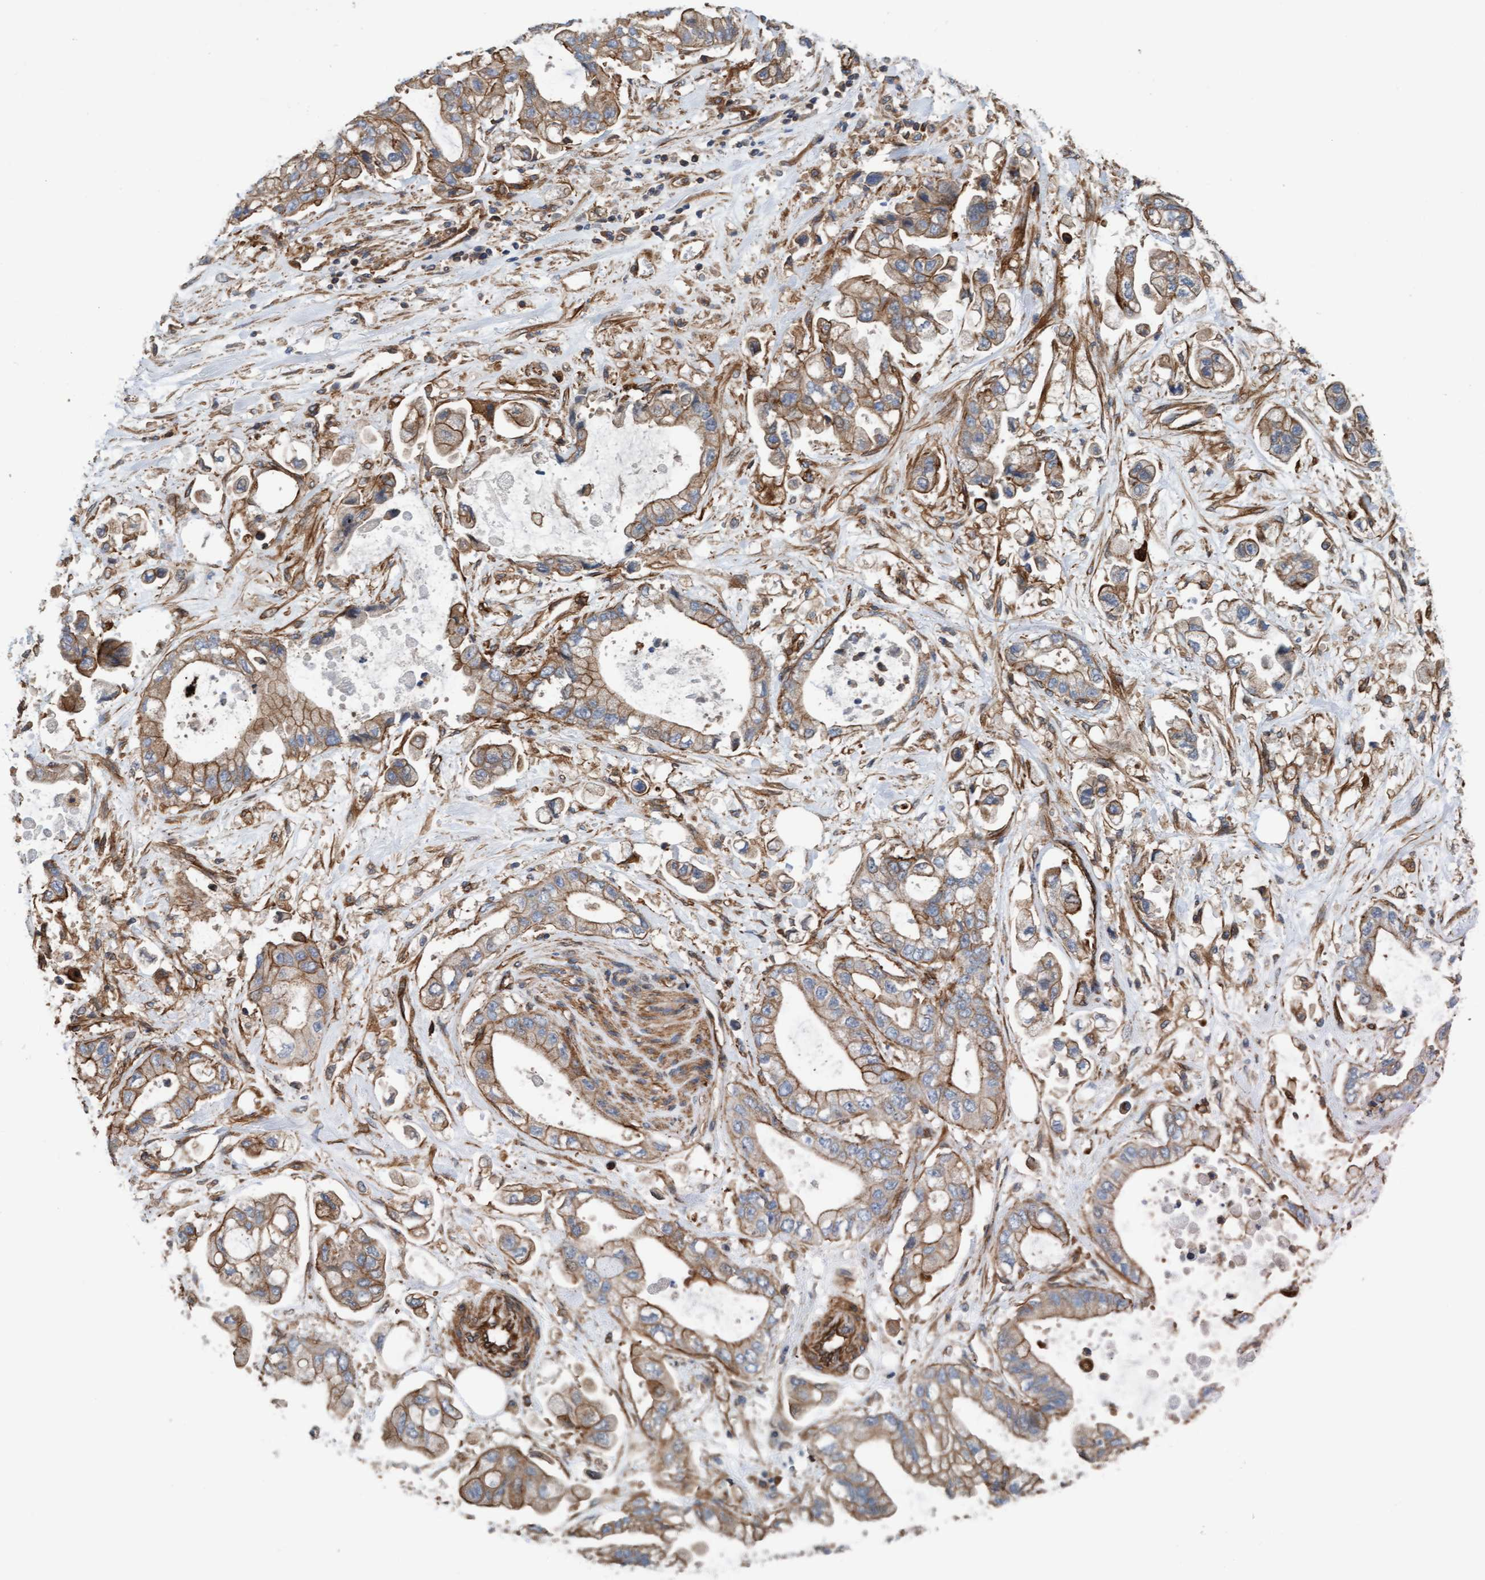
{"staining": {"intensity": "moderate", "quantity": ">75%", "location": "cytoplasmic/membranous"}, "tissue": "stomach cancer", "cell_type": "Tumor cells", "image_type": "cancer", "snomed": [{"axis": "morphology", "description": "Normal tissue, NOS"}, {"axis": "morphology", "description": "Adenocarcinoma, NOS"}, {"axis": "topography", "description": "Stomach"}], "caption": "There is medium levels of moderate cytoplasmic/membranous staining in tumor cells of adenocarcinoma (stomach), as demonstrated by immunohistochemical staining (brown color).", "gene": "STXBP4", "patient": {"sex": "male", "age": 62}}